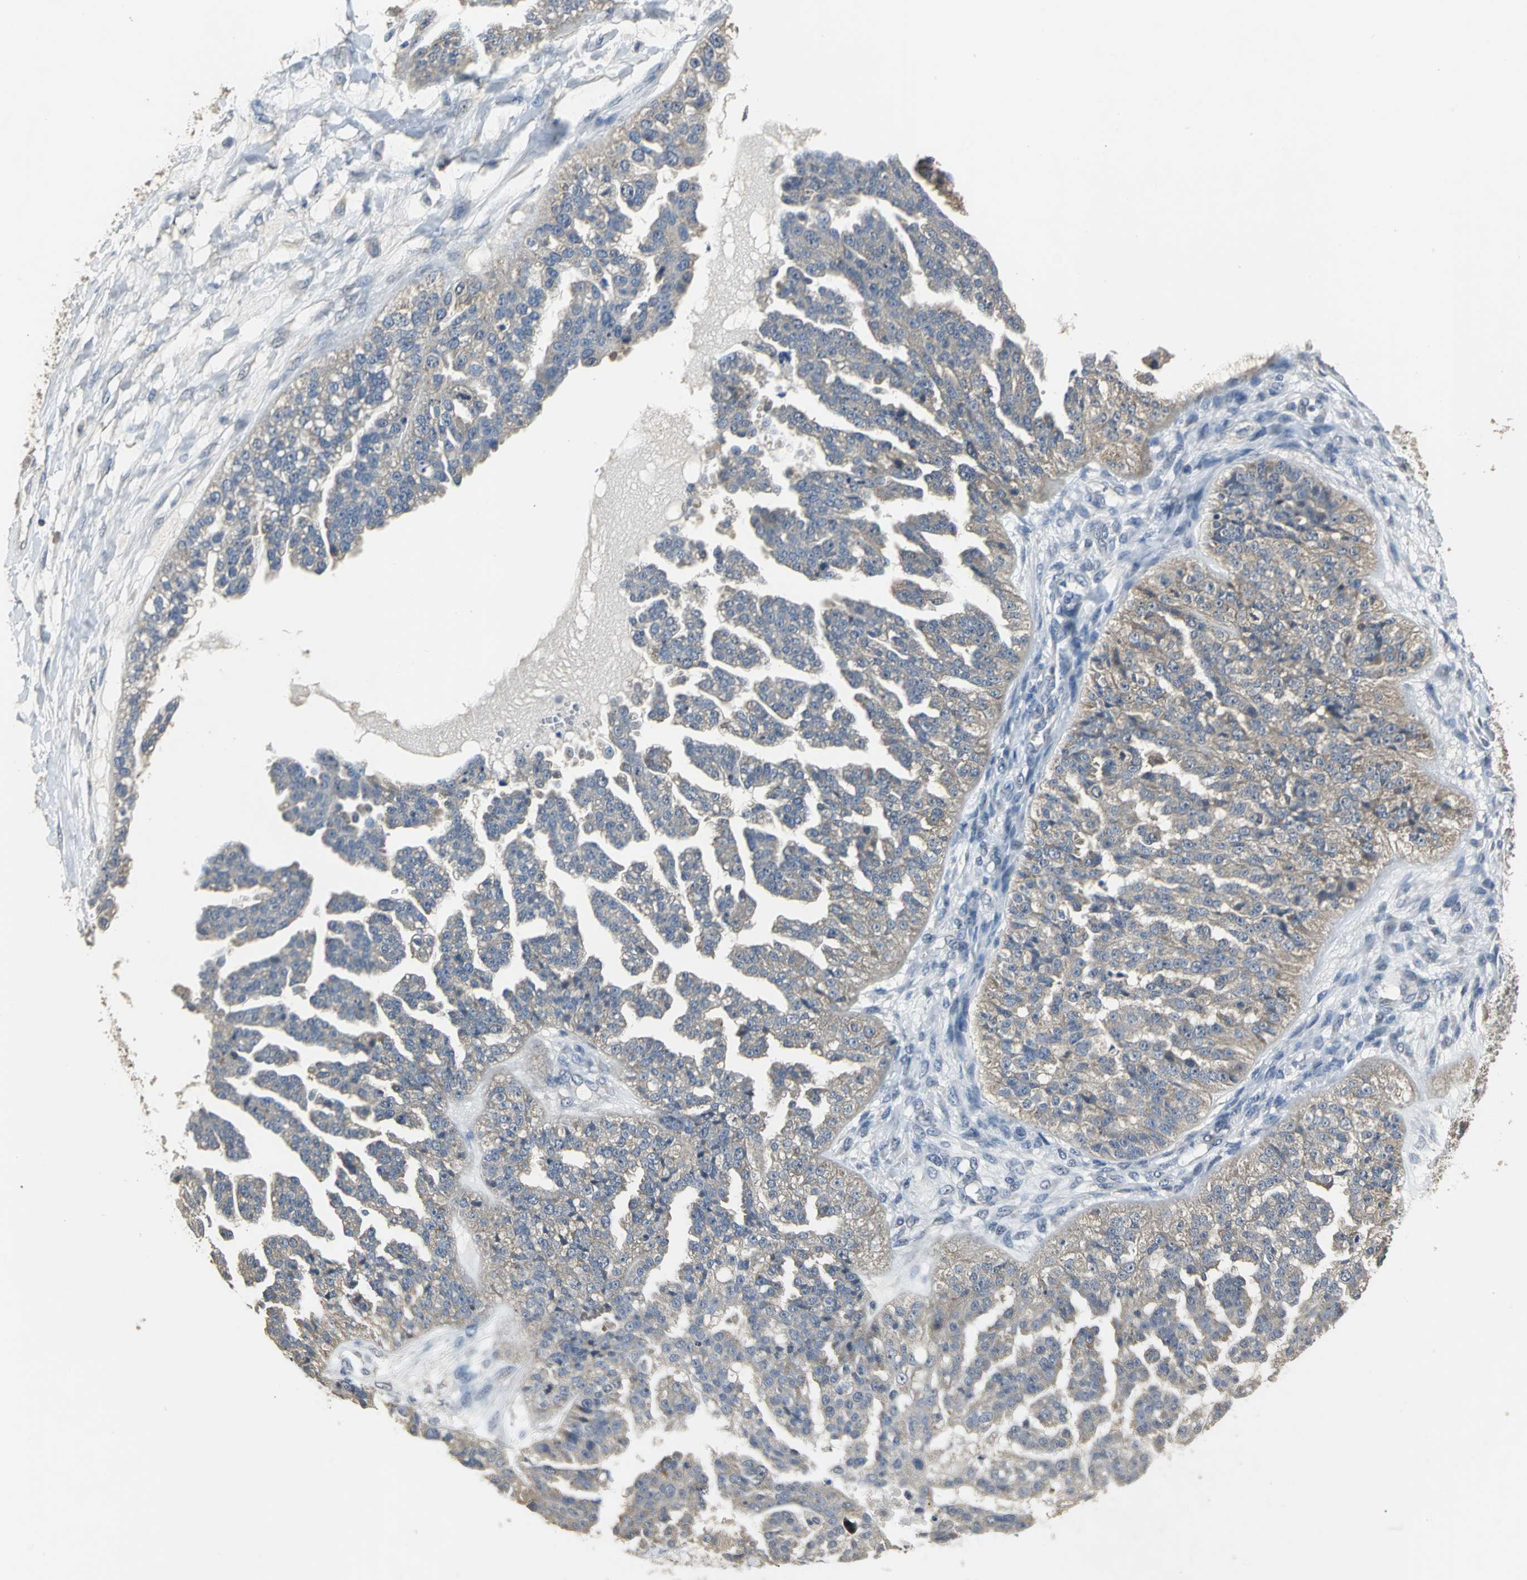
{"staining": {"intensity": "weak", "quantity": ">75%", "location": "cytoplasmic/membranous"}, "tissue": "ovarian cancer", "cell_type": "Tumor cells", "image_type": "cancer", "snomed": [{"axis": "morphology", "description": "Carcinoma, NOS"}, {"axis": "topography", "description": "Soft tissue"}, {"axis": "topography", "description": "Ovary"}], "caption": "Approximately >75% of tumor cells in carcinoma (ovarian) demonstrate weak cytoplasmic/membranous protein staining as visualized by brown immunohistochemical staining.", "gene": "OCLN", "patient": {"sex": "female", "age": 54}}